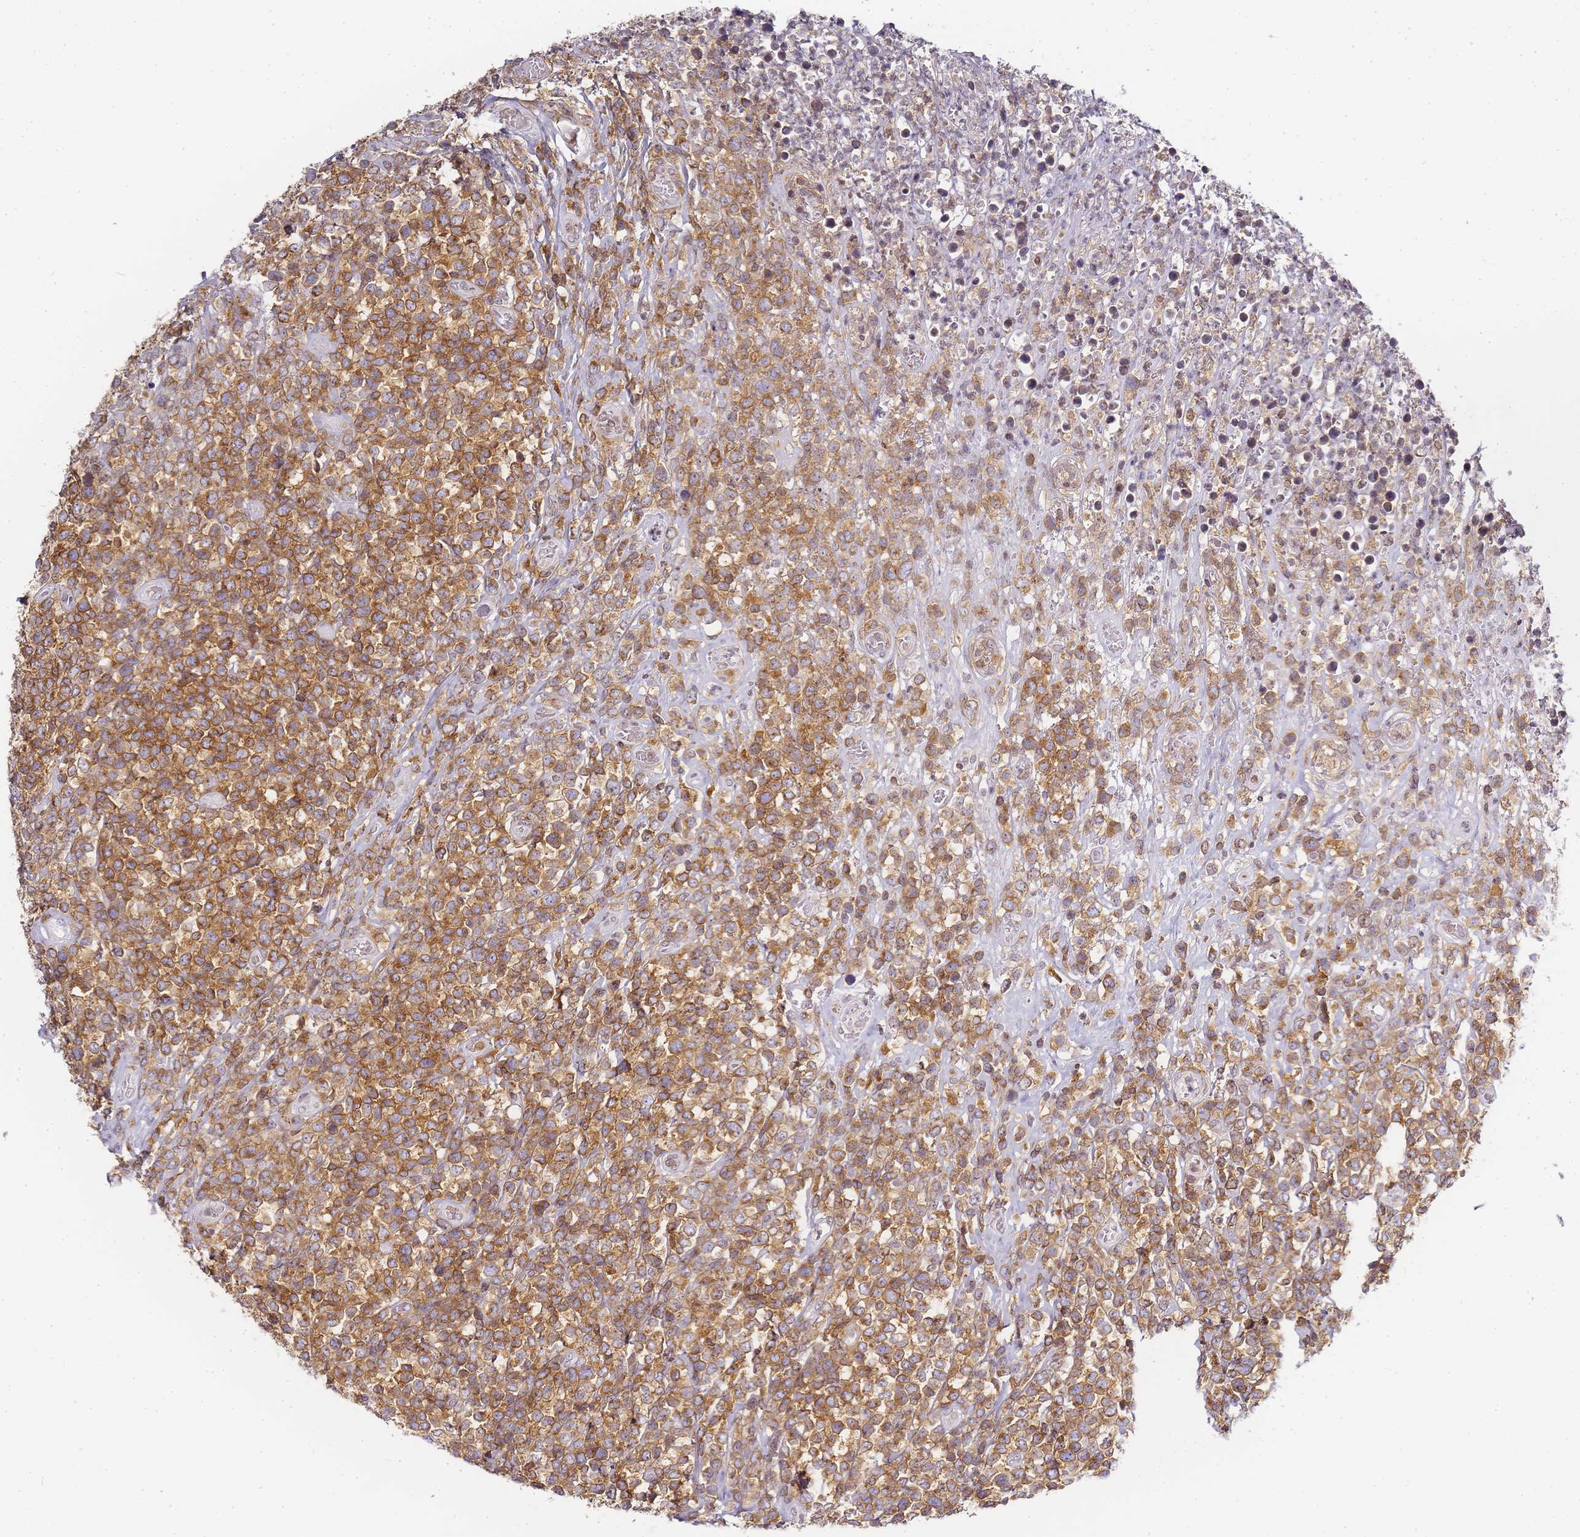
{"staining": {"intensity": "moderate", "quantity": ">75%", "location": "cytoplasmic/membranous"}, "tissue": "lymphoma", "cell_type": "Tumor cells", "image_type": "cancer", "snomed": [{"axis": "morphology", "description": "Malignant lymphoma, non-Hodgkin's type, High grade"}, {"axis": "topography", "description": "Soft tissue"}], "caption": "Human lymphoma stained with a brown dye demonstrates moderate cytoplasmic/membranous positive positivity in about >75% of tumor cells.", "gene": "JAKMIP1", "patient": {"sex": "female", "age": 56}}